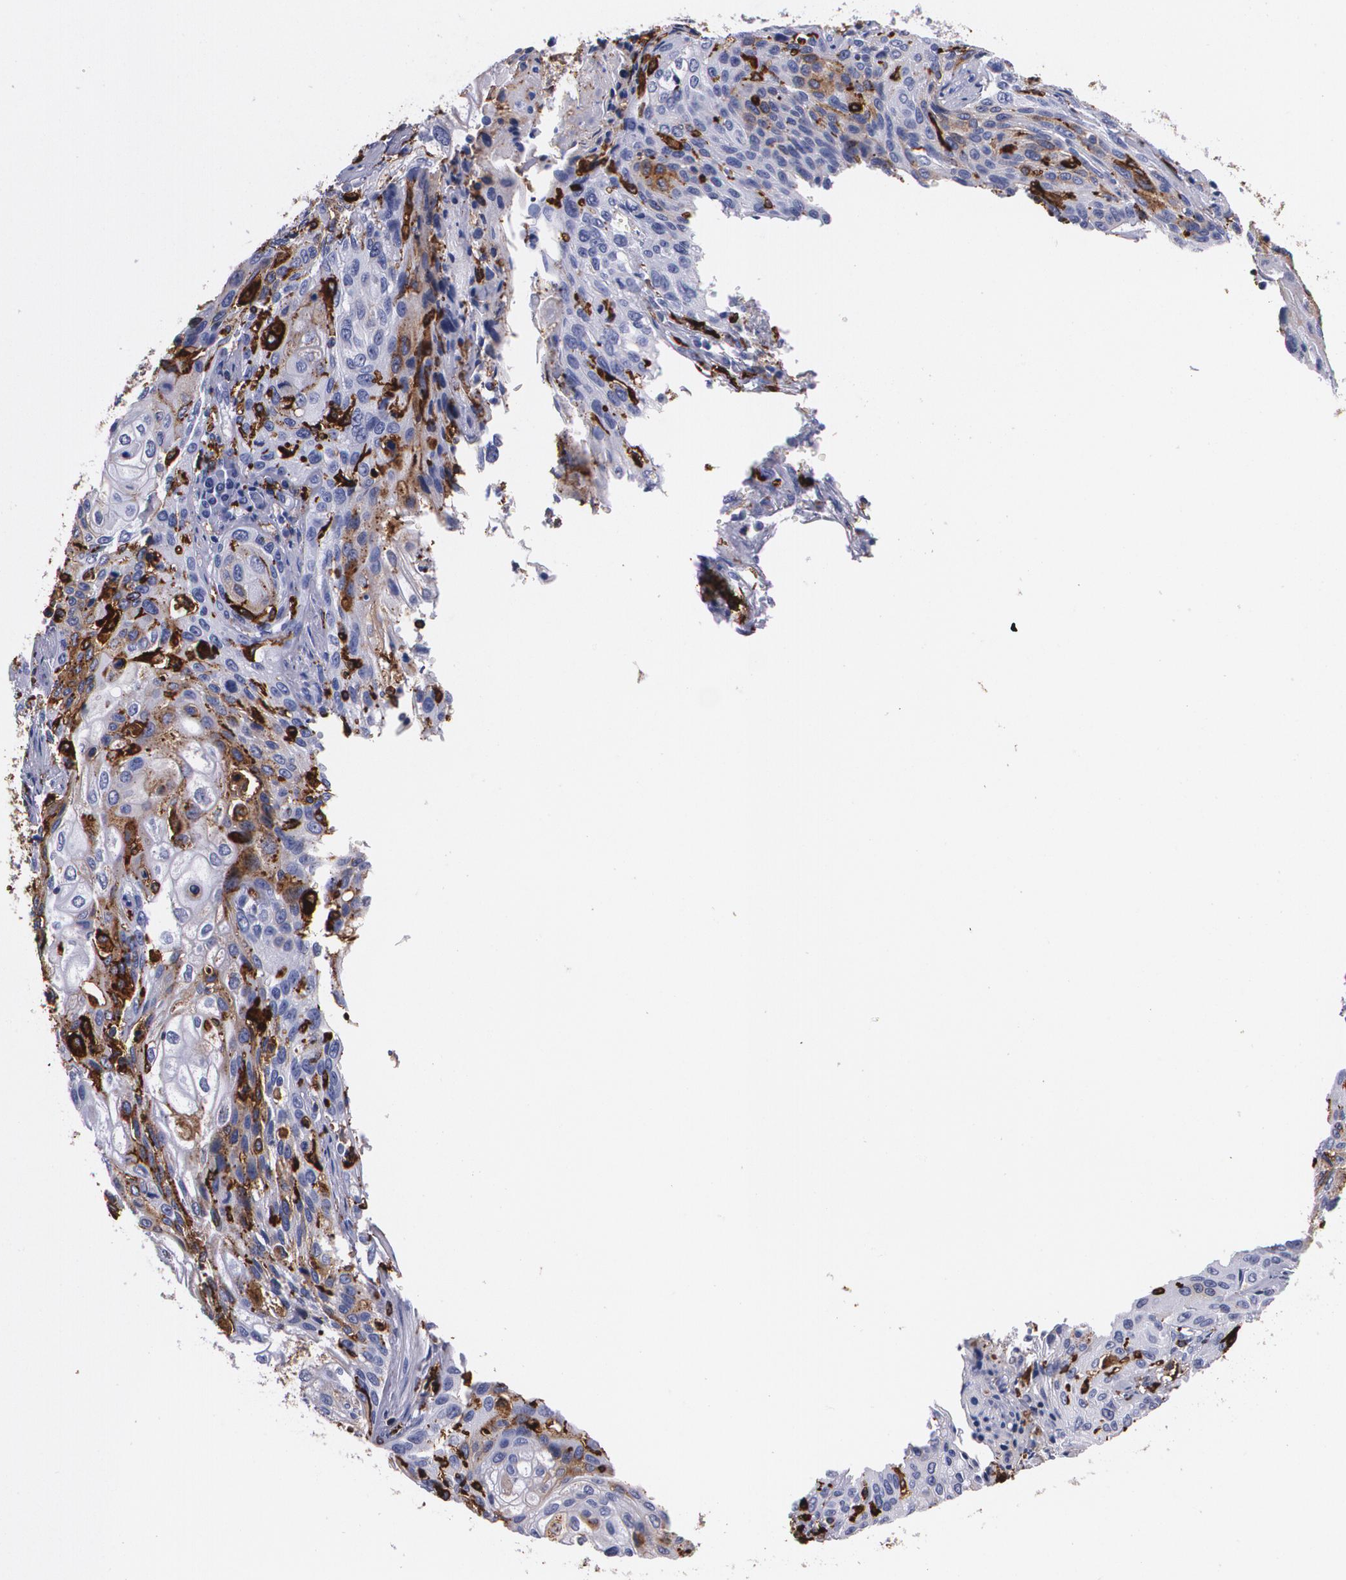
{"staining": {"intensity": "moderate", "quantity": "25%-75%", "location": "cytoplasmic/membranous"}, "tissue": "cervical cancer", "cell_type": "Tumor cells", "image_type": "cancer", "snomed": [{"axis": "morphology", "description": "Squamous cell carcinoma, NOS"}, {"axis": "topography", "description": "Cervix"}], "caption": "The histopathology image shows immunohistochemical staining of cervical cancer. There is moderate cytoplasmic/membranous expression is present in about 25%-75% of tumor cells.", "gene": "HLA-DRA", "patient": {"sex": "female", "age": 32}}